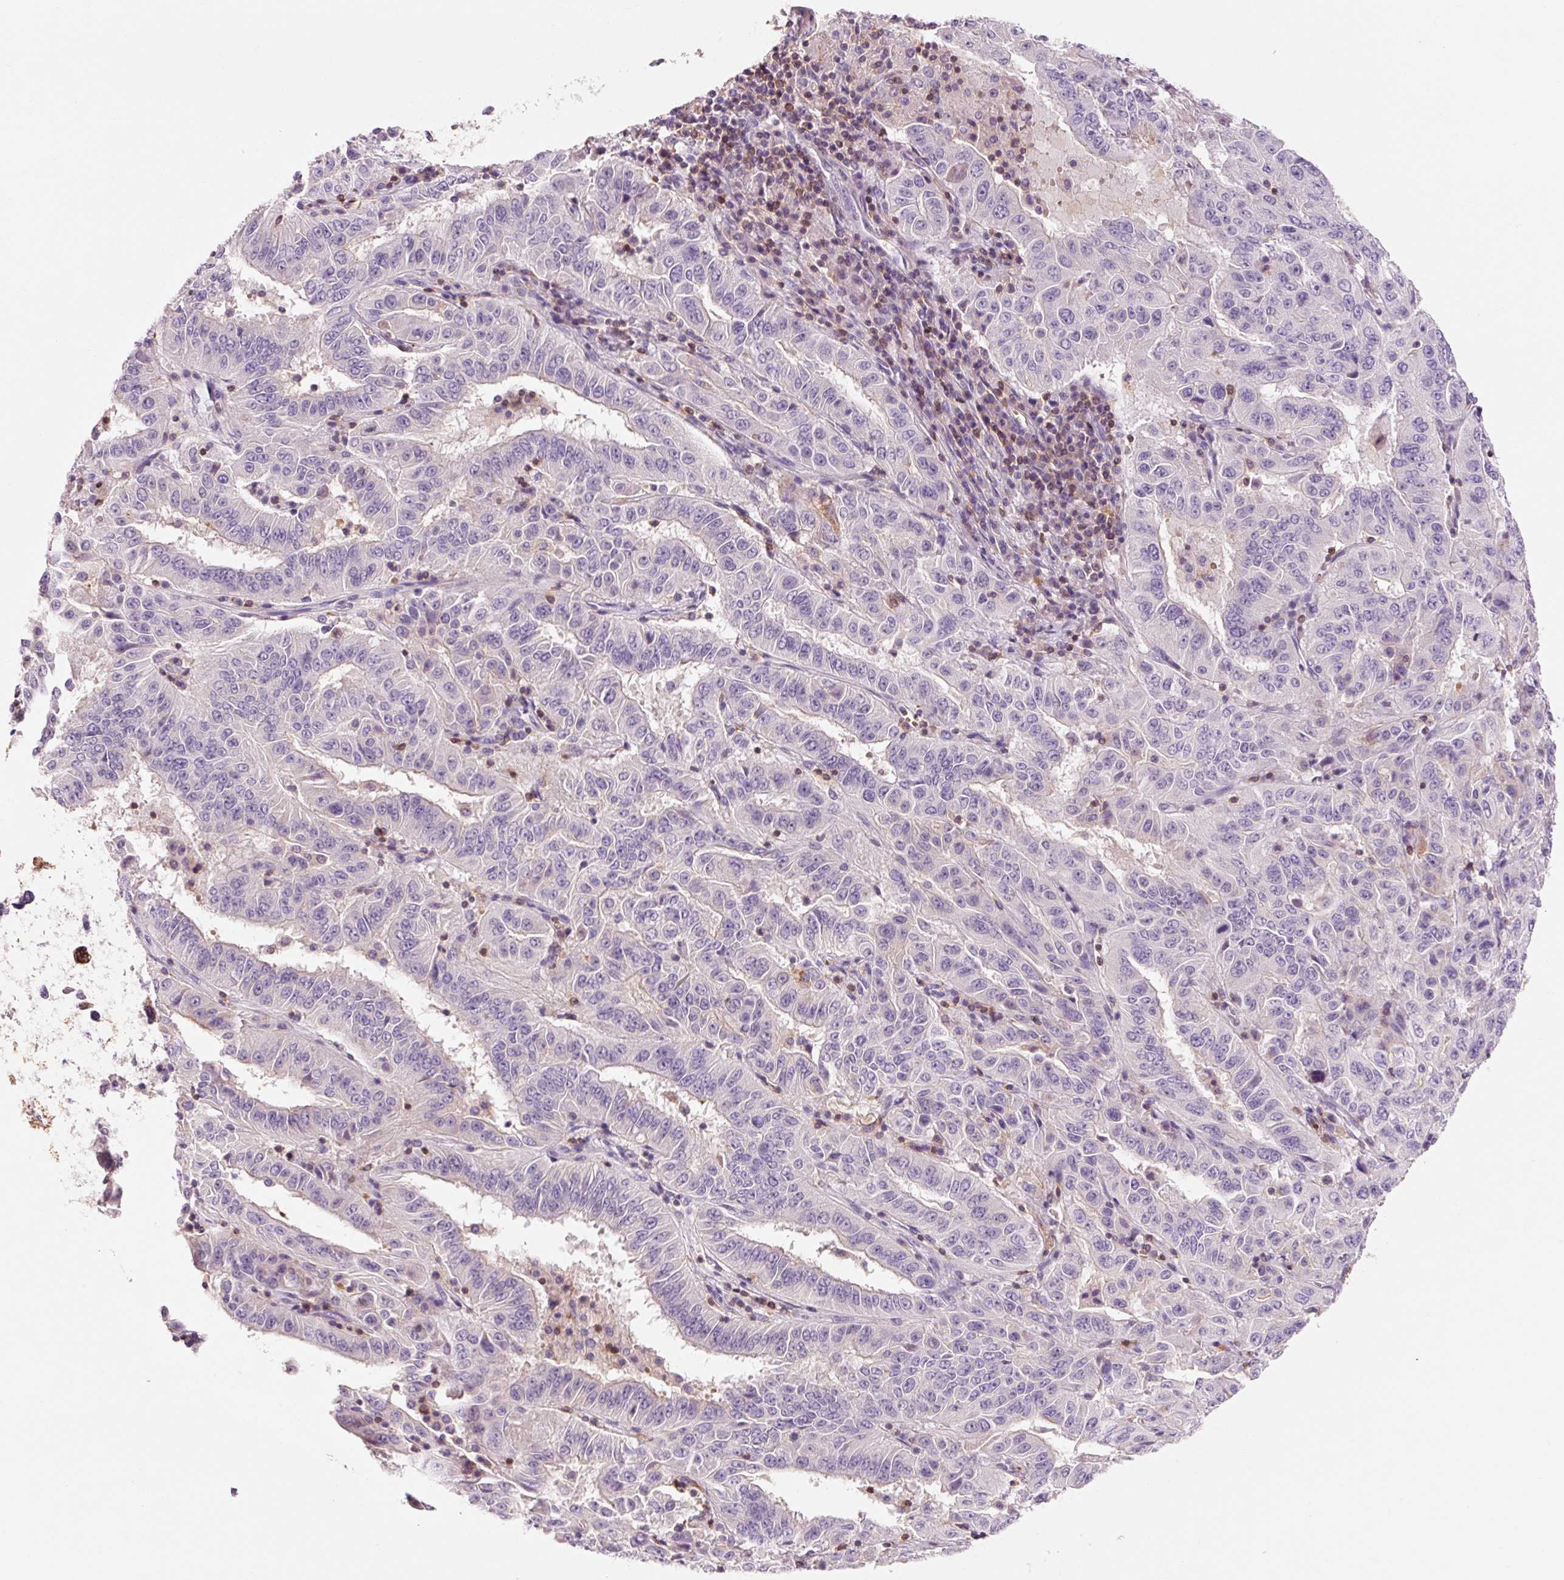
{"staining": {"intensity": "negative", "quantity": "none", "location": "none"}, "tissue": "pancreatic cancer", "cell_type": "Tumor cells", "image_type": "cancer", "snomed": [{"axis": "morphology", "description": "Adenocarcinoma, NOS"}, {"axis": "topography", "description": "Pancreas"}], "caption": "The IHC histopathology image has no significant staining in tumor cells of pancreatic adenocarcinoma tissue.", "gene": "OR8K1", "patient": {"sex": "male", "age": 63}}